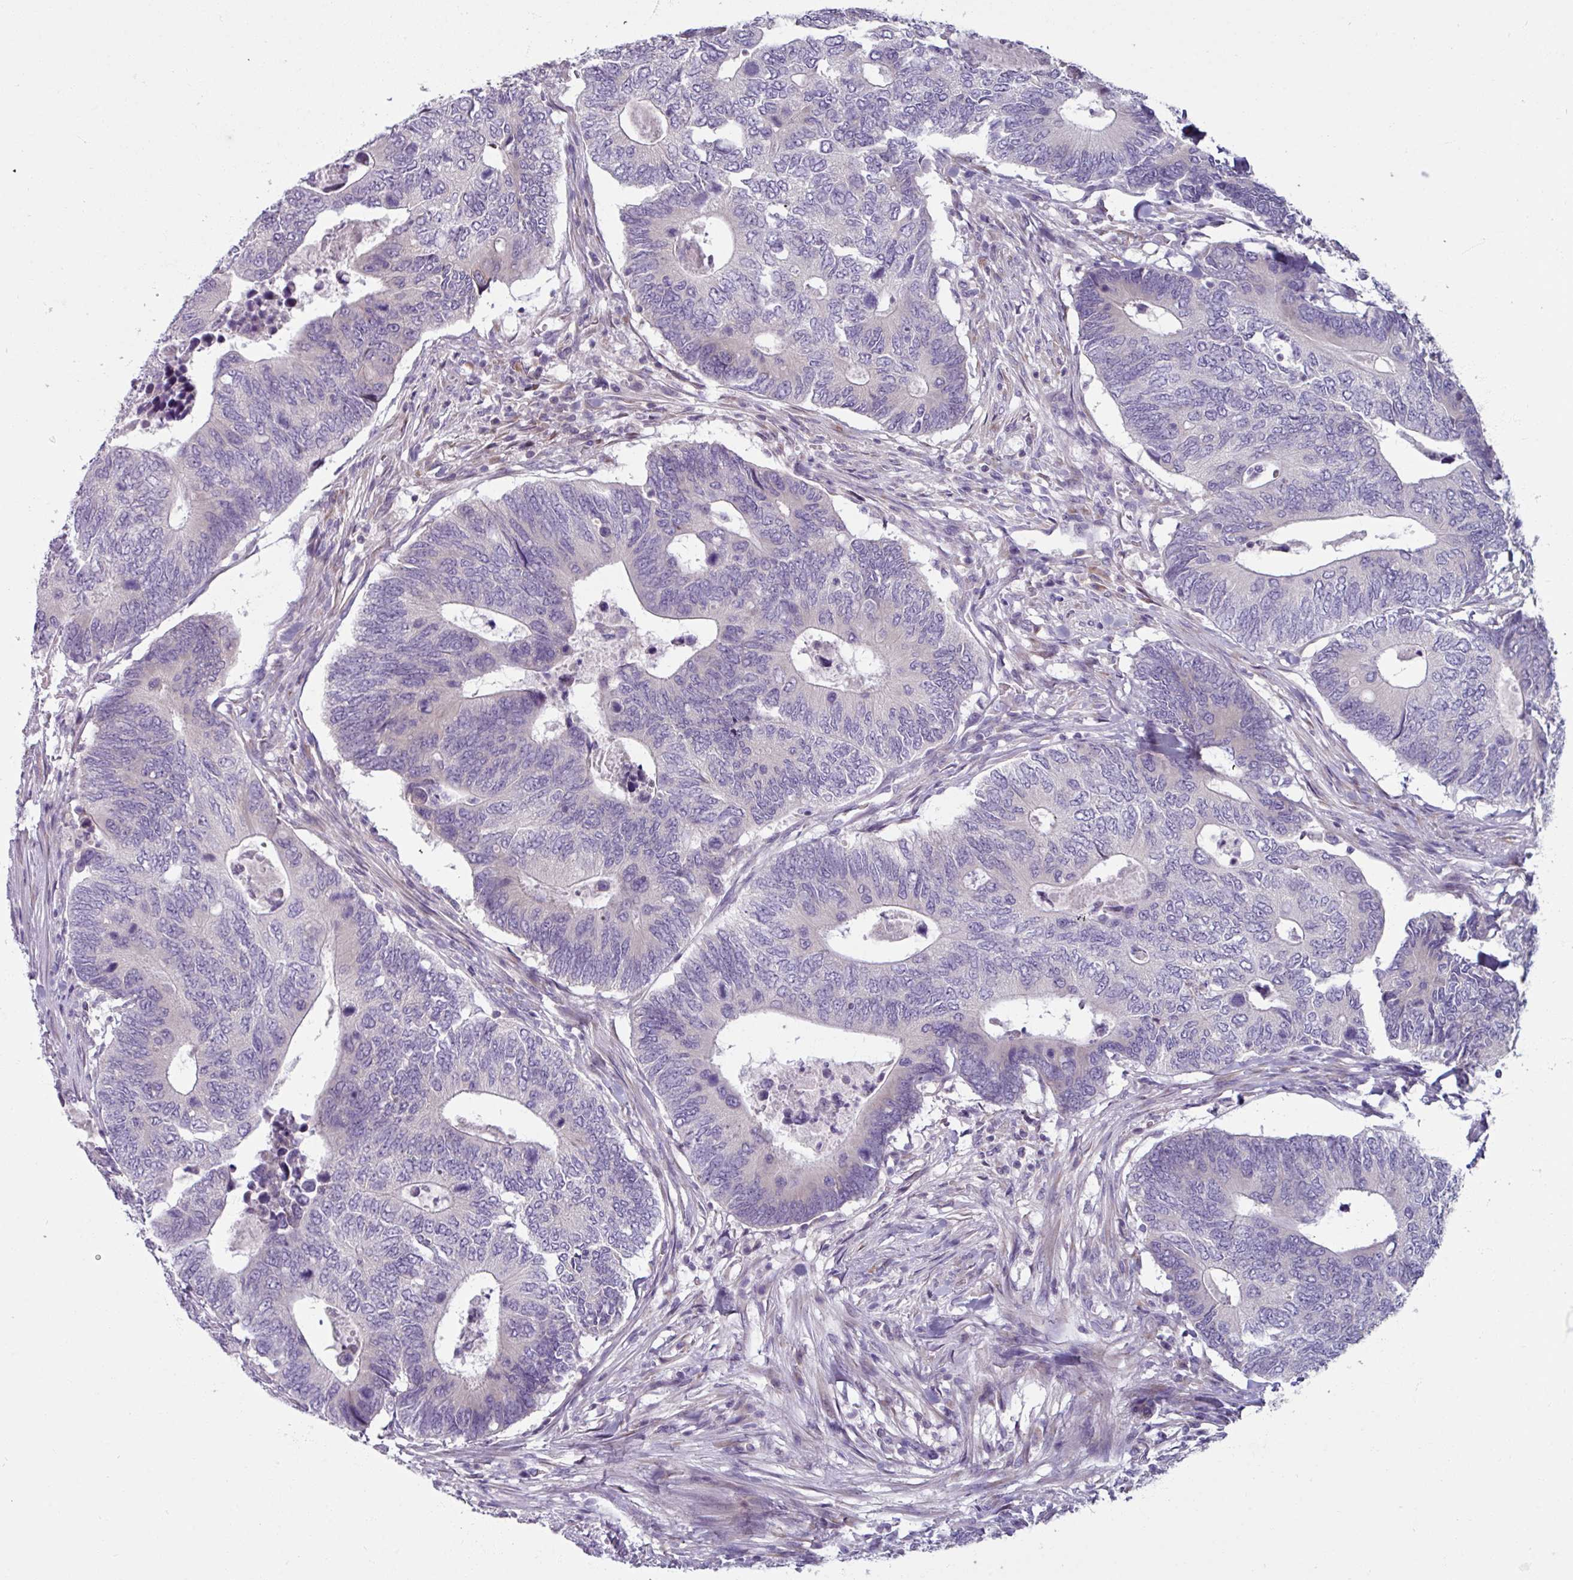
{"staining": {"intensity": "negative", "quantity": "none", "location": "none"}, "tissue": "colorectal cancer", "cell_type": "Tumor cells", "image_type": "cancer", "snomed": [{"axis": "morphology", "description": "Adenocarcinoma, NOS"}, {"axis": "topography", "description": "Colon"}], "caption": "This image is of colorectal adenocarcinoma stained with immunohistochemistry to label a protein in brown with the nuclei are counter-stained blue. There is no expression in tumor cells.", "gene": "SMIM11", "patient": {"sex": "male", "age": 87}}